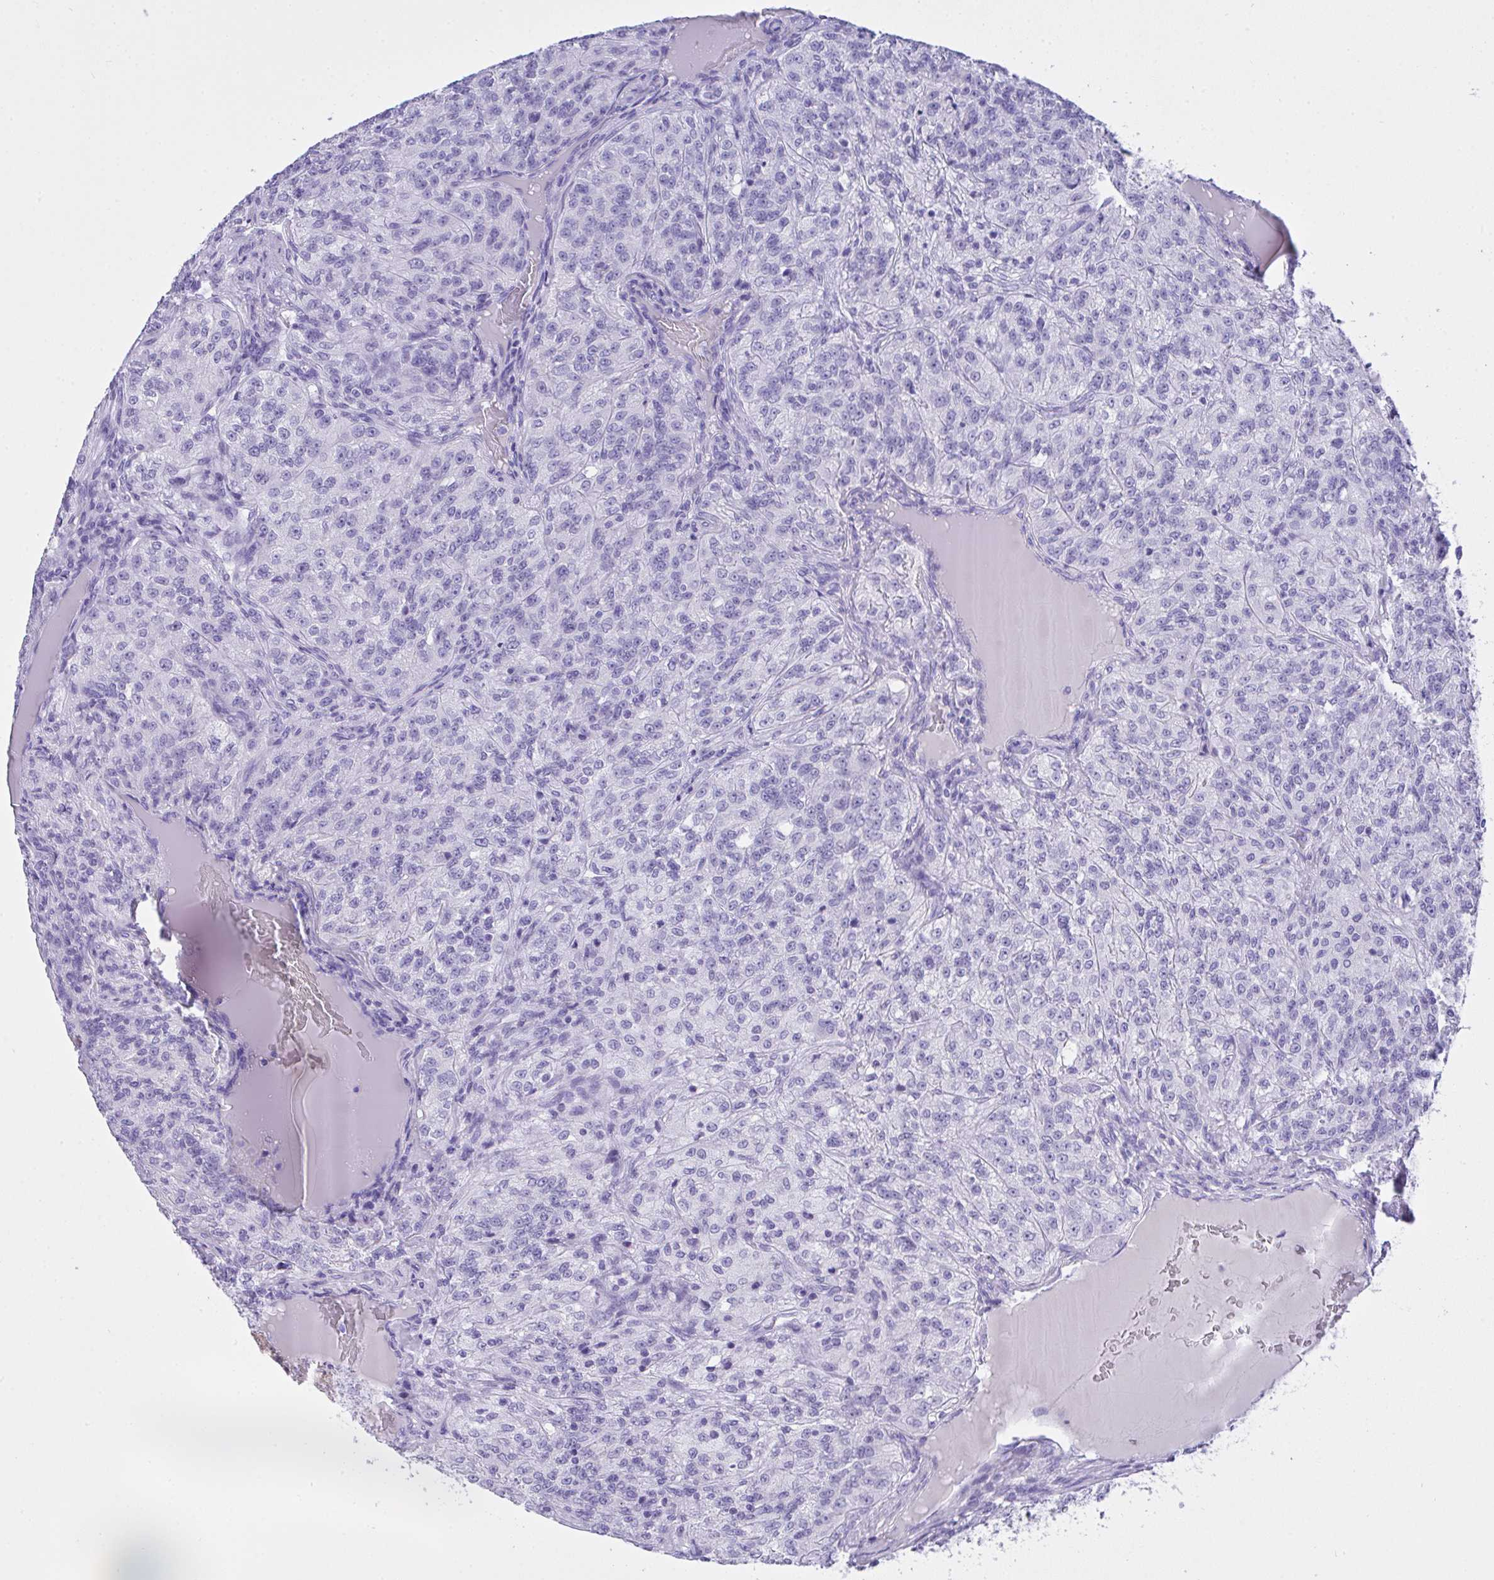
{"staining": {"intensity": "negative", "quantity": "none", "location": "none"}, "tissue": "renal cancer", "cell_type": "Tumor cells", "image_type": "cancer", "snomed": [{"axis": "morphology", "description": "Adenocarcinoma, NOS"}, {"axis": "topography", "description": "Kidney"}], "caption": "Tumor cells show no significant protein expression in renal cancer.", "gene": "AKR1D1", "patient": {"sex": "female", "age": 63}}